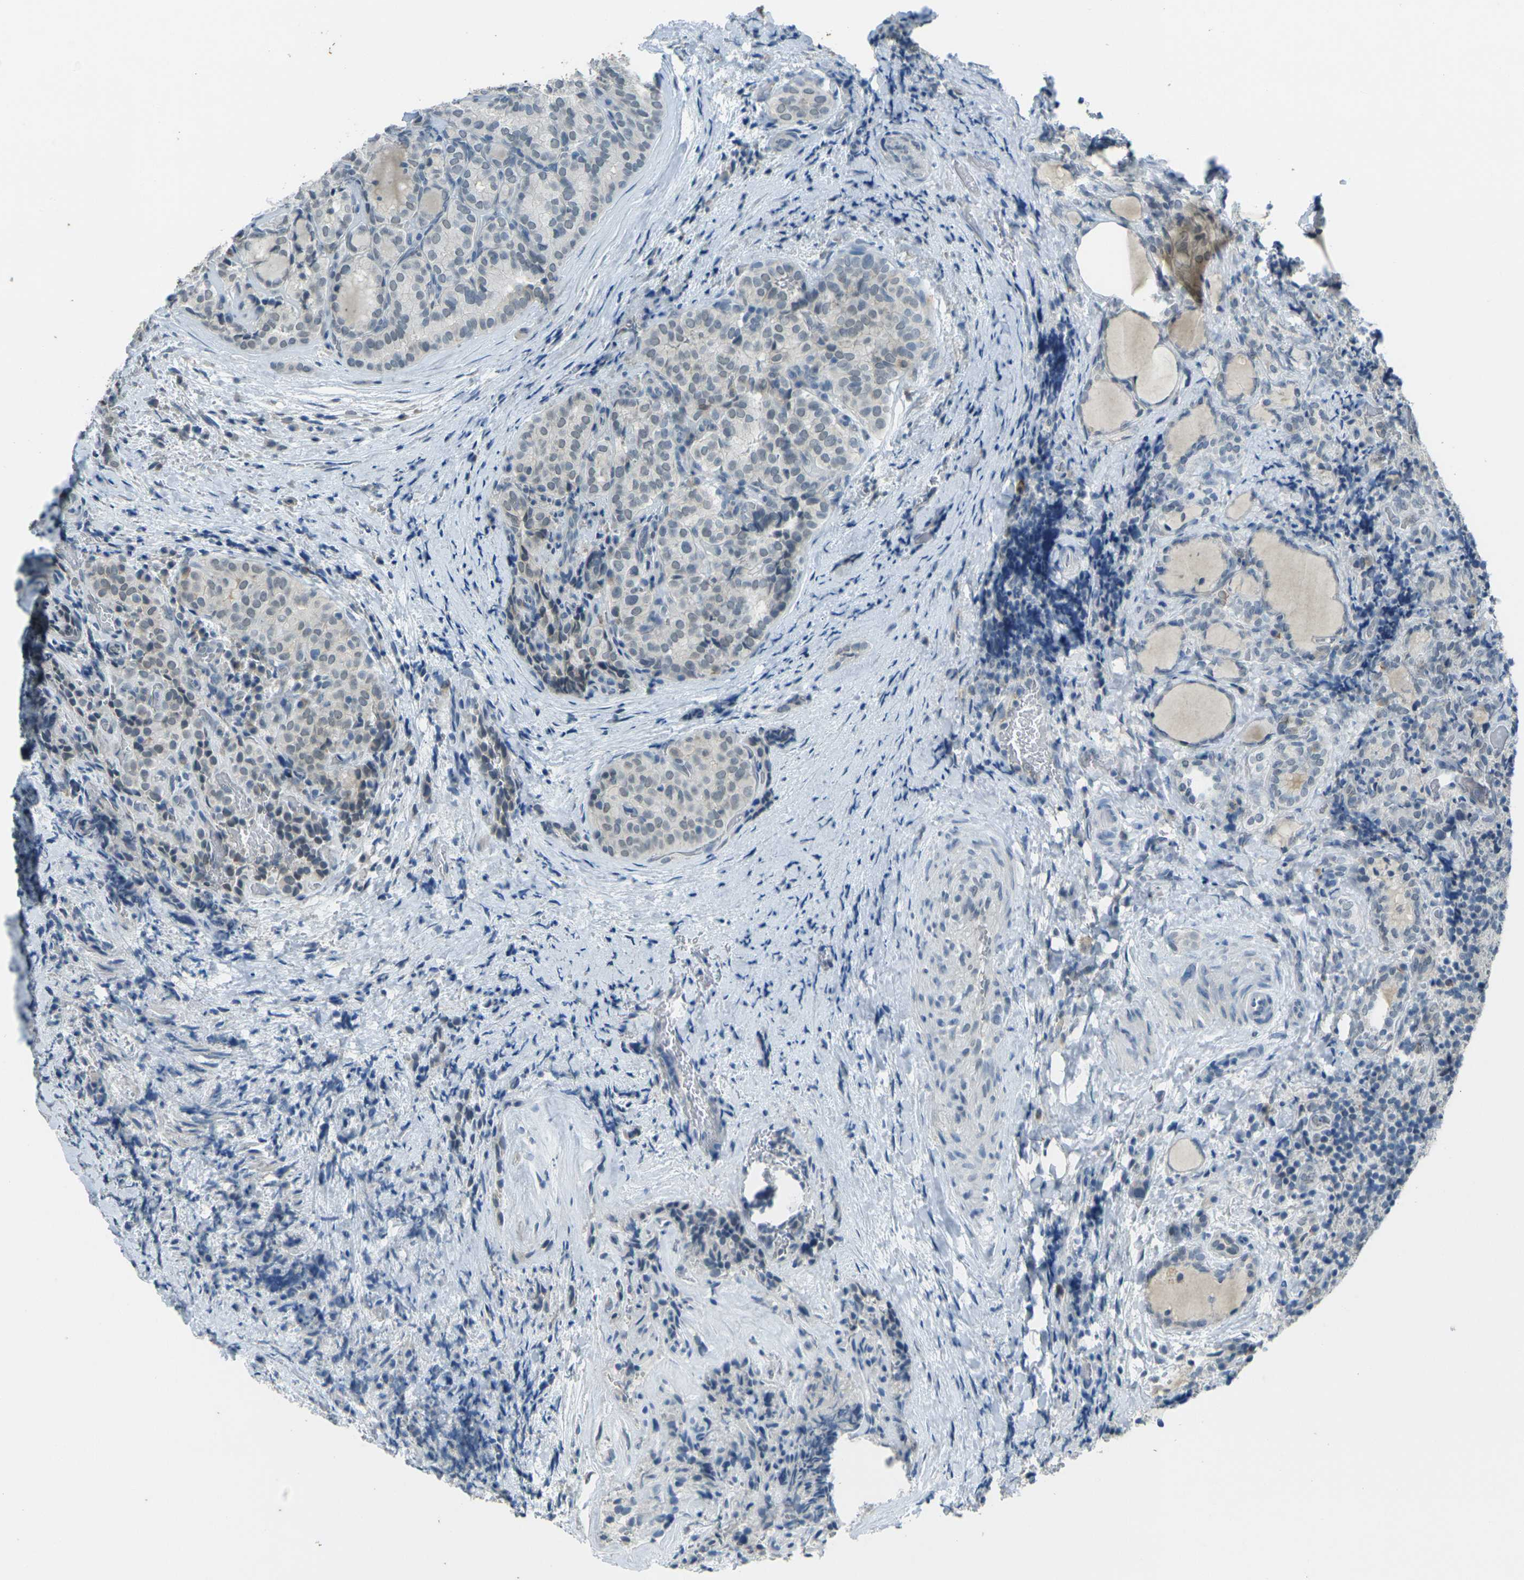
{"staining": {"intensity": "negative", "quantity": "none", "location": "none"}, "tissue": "thyroid cancer", "cell_type": "Tumor cells", "image_type": "cancer", "snomed": [{"axis": "morphology", "description": "Normal tissue, NOS"}, {"axis": "morphology", "description": "Papillary adenocarcinoma, NOS"}, {"axis": "topography", "description": "Thyroid gland"}], "caption": "A high-resolution micrograph shows IHC staining of papillary adenocarcinoma (thyroid), which displays no significant staining in tumor cells.", "gene": "SPTBN2", "patient": {"sex": "female", "age": 30}}